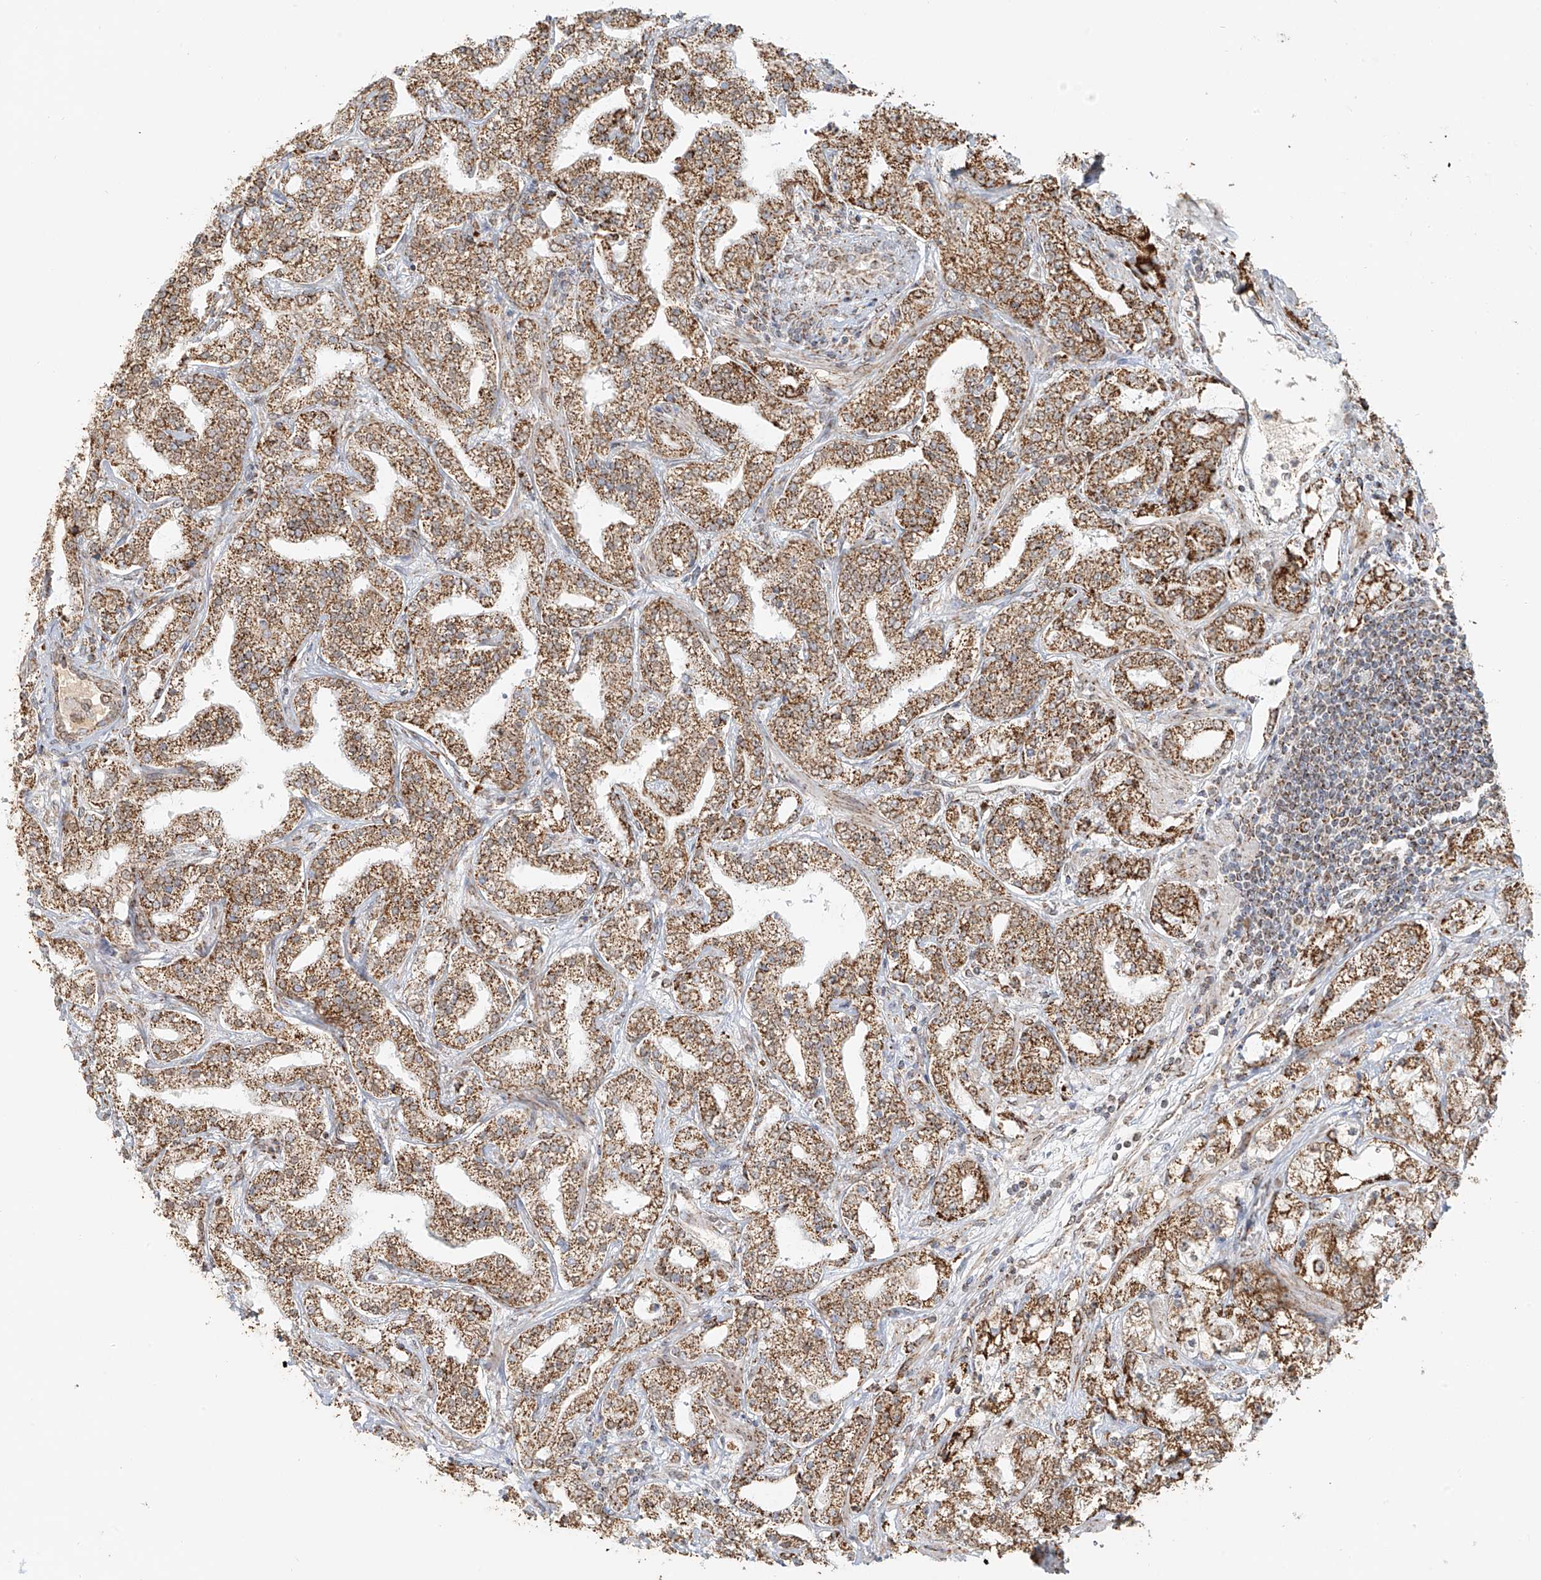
{"staining": {"intensity": "moderate", "quantity": ">75%", "location": "cytoplasmic/membranous"}, "tissue": "prostate cancer", "cell_type": "Tumor cells", "image_type": "cancer", "snomed": [{"axis": "morphology", "description": "Adenocarcinoma, High grade"}, {"axis": "topography", "description": "Prostate"}], "caption": "An immunohistochemistry (IHC) photomicrograph of tumor tissue is shown. Protein staining in brown labels moderate cytoplasmic/membranous positivity in prostate high-grade adenocarcinoma within tumor cells.", "gene": "MIPEP", "patient": {"sex": "male", "age": 64}}